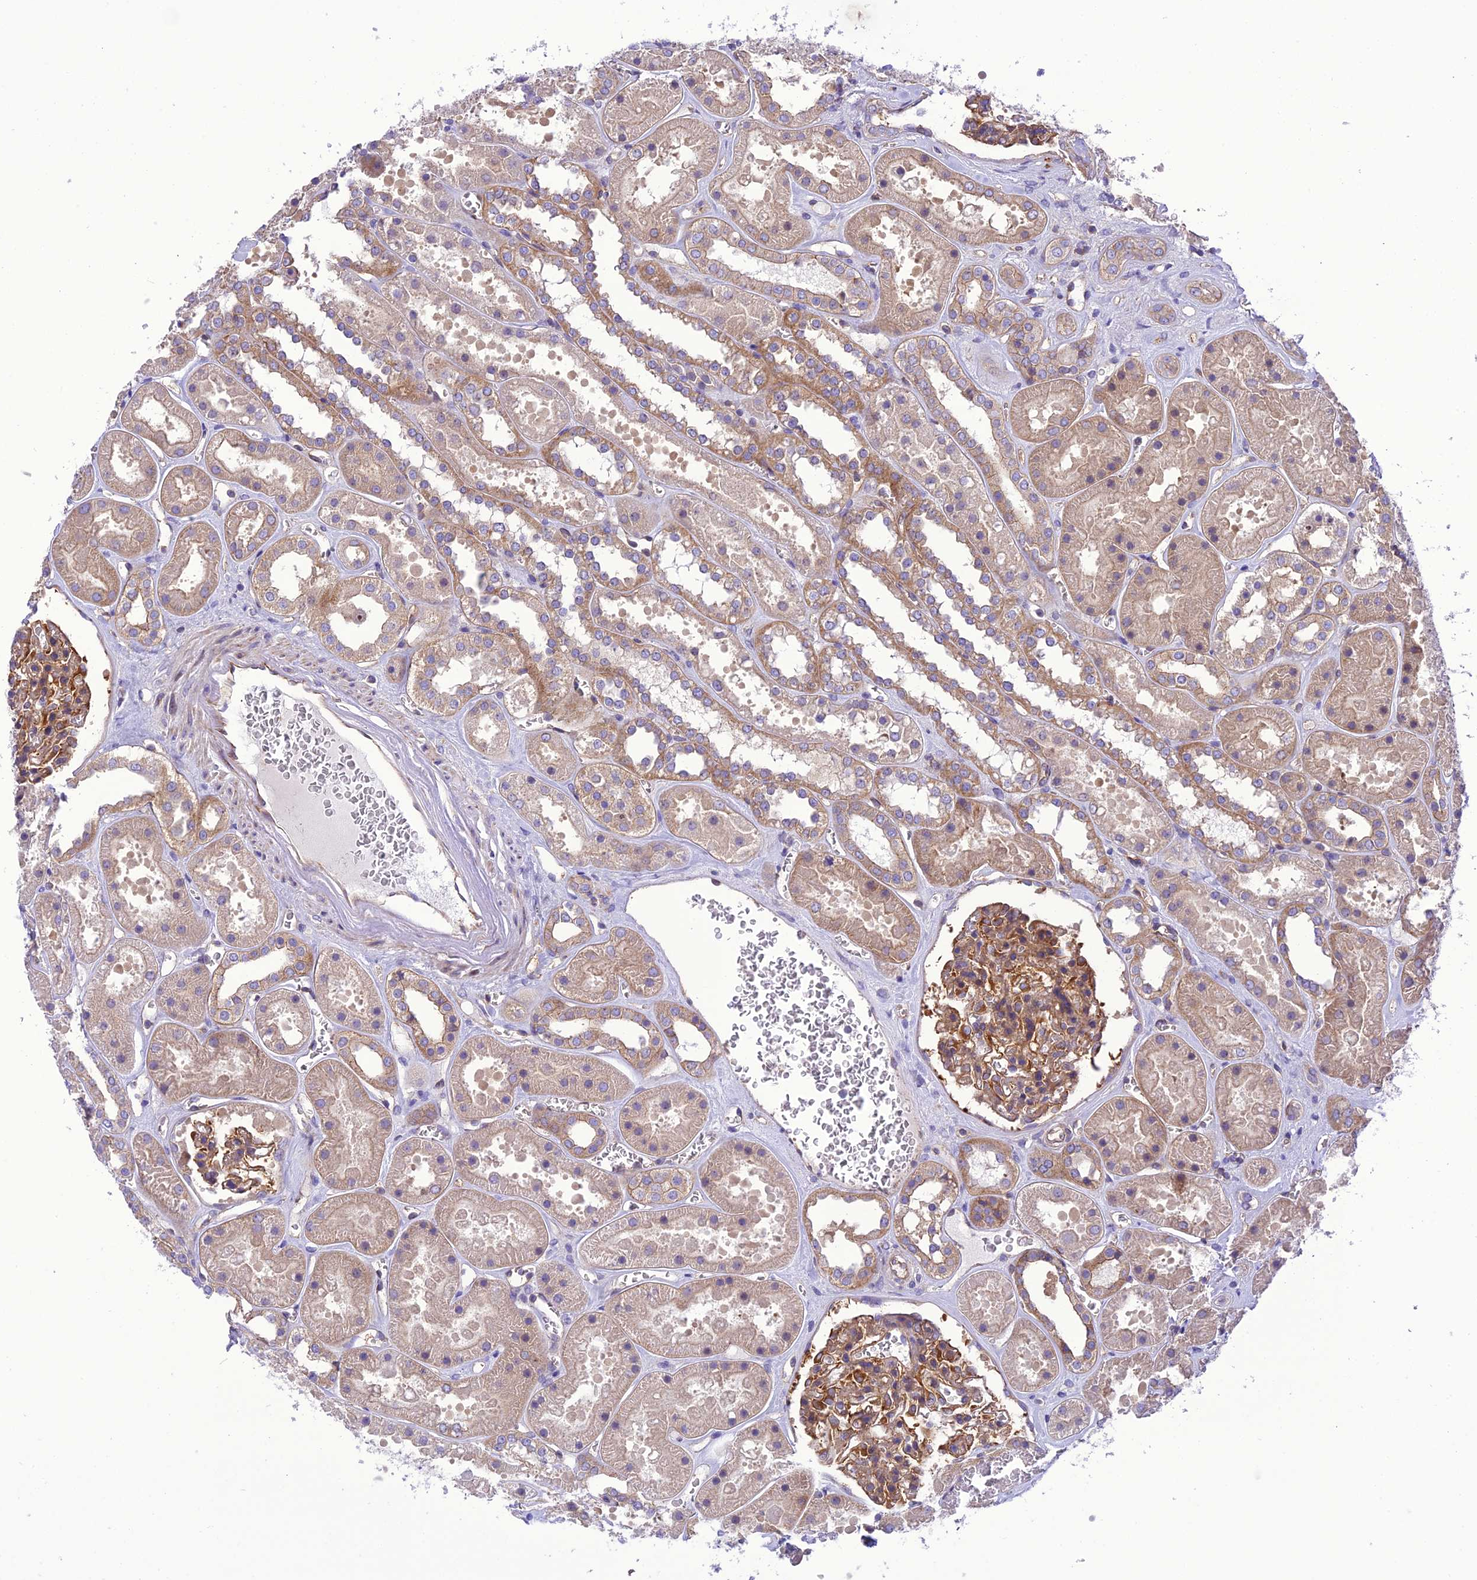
{"staining": {"intensity": "moderate", "quantity": ">75%", "location": "cytoplasmic/membranous"}, "tissue": "kidney", "cell_type": "Cells in glomeruli", "image_type": "normal", "snomed": [{"axis": "morphology", "description": "Normal tissue, NOS"}, {"axis": "topography", "description": "Kidney"}], "caption": "This is a micrograph of IHC staining of normal kidney, which shows moderate staining in the cytoplasmic/membranous of cells in glomeruli.", "gene": "PPFIA3", "patient": {"sex": "female", "age": 41}}